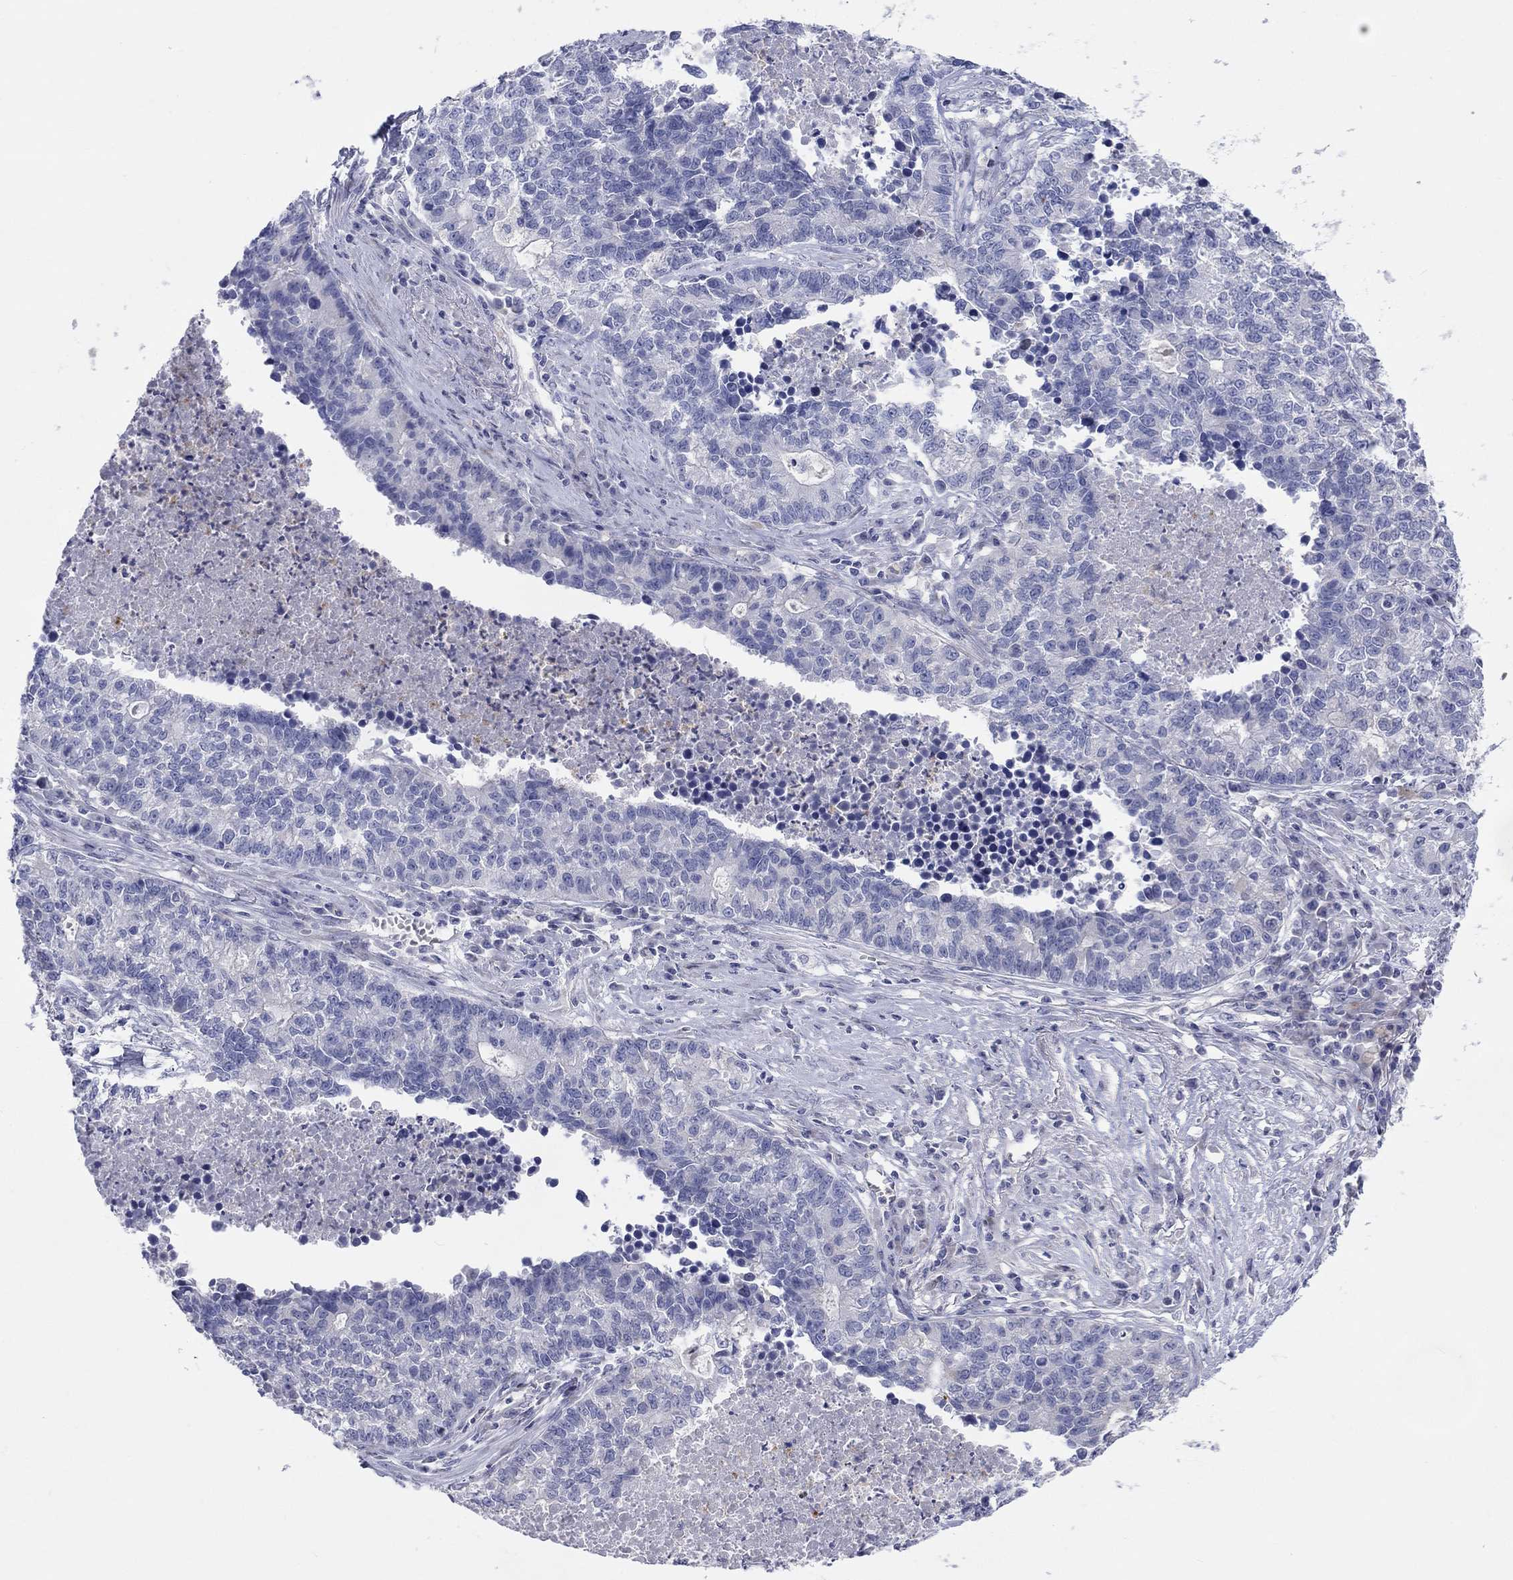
{"staining": {"intensity": "negative", "quantity": "none", "location": "none"}, "tissue": "lung cancer", "cell_type": "Tumor cells", "image_type": "cancer", "snomed": [{"axis": "morphology", "description": "Adenocarcinoma, NOS"}, {"axis": "topography", "description": "Lung"}], "caption": "Immunohistochemical staining of human lung cancer (adenocarcinoma) exhibits no significant positivity in tumor cells.", "gene": "ARHGAP36", "patient": {"sex": "male", "age": 57}}